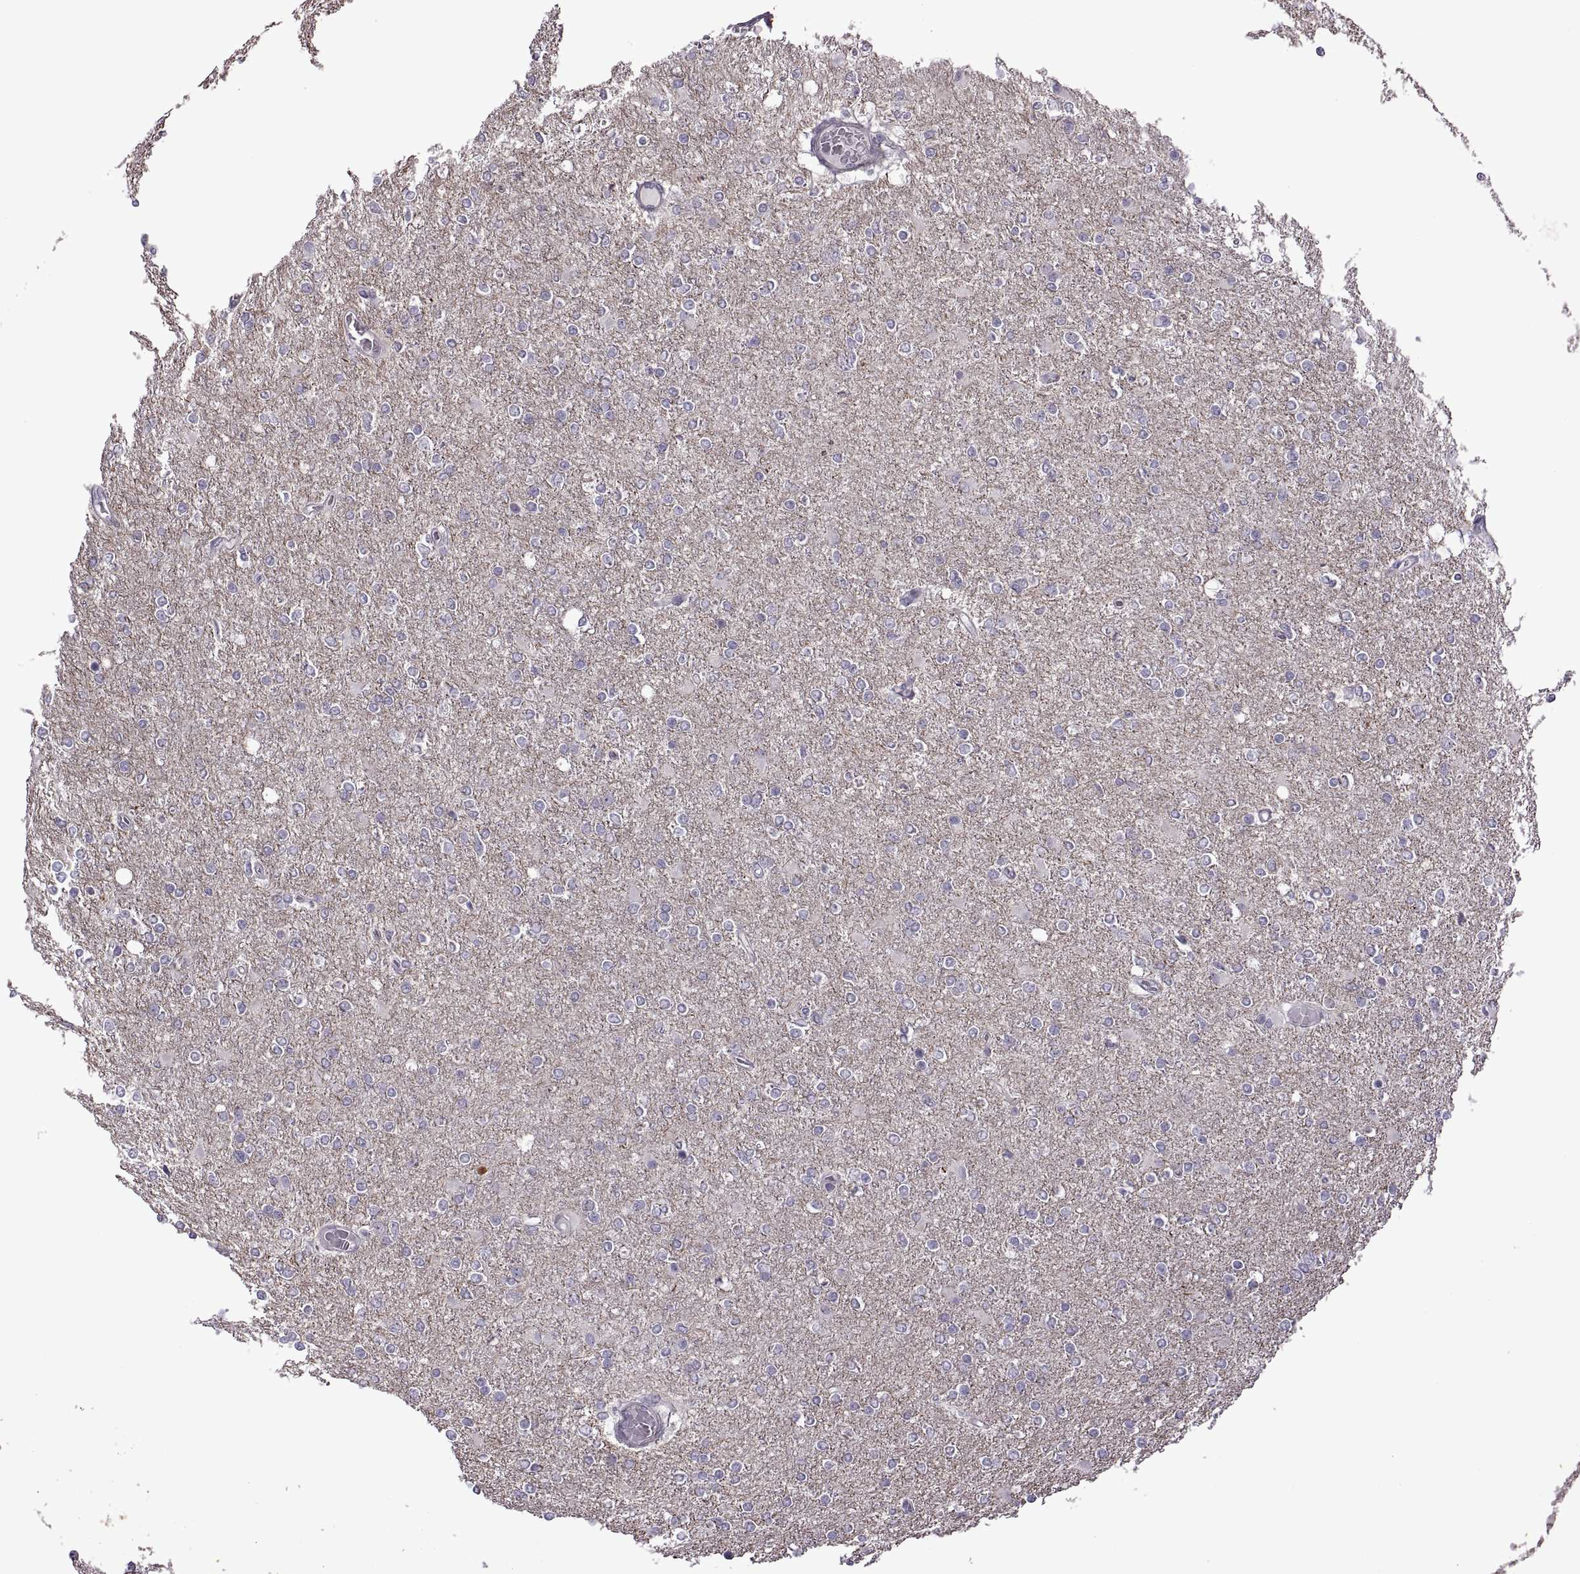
{"staining": {"intensity": "negative", "quantity": "none", "location": "none"}, "tissue": "glioma", "cell_type": "Tumor cells", "image_type": "cancer", "snomed": [{"axis": "morphology", "description": "Glioma, malignant, High grade"}, {"axis": "topography", "description": "Cerebral cortex"}], "caption": "DAB immunohistochemical staining of malignant high-grade glioma reveals no significant expression in tumor cells.", "gene": "RIPK4", "patient": {"sex": "male", "age": 70}}